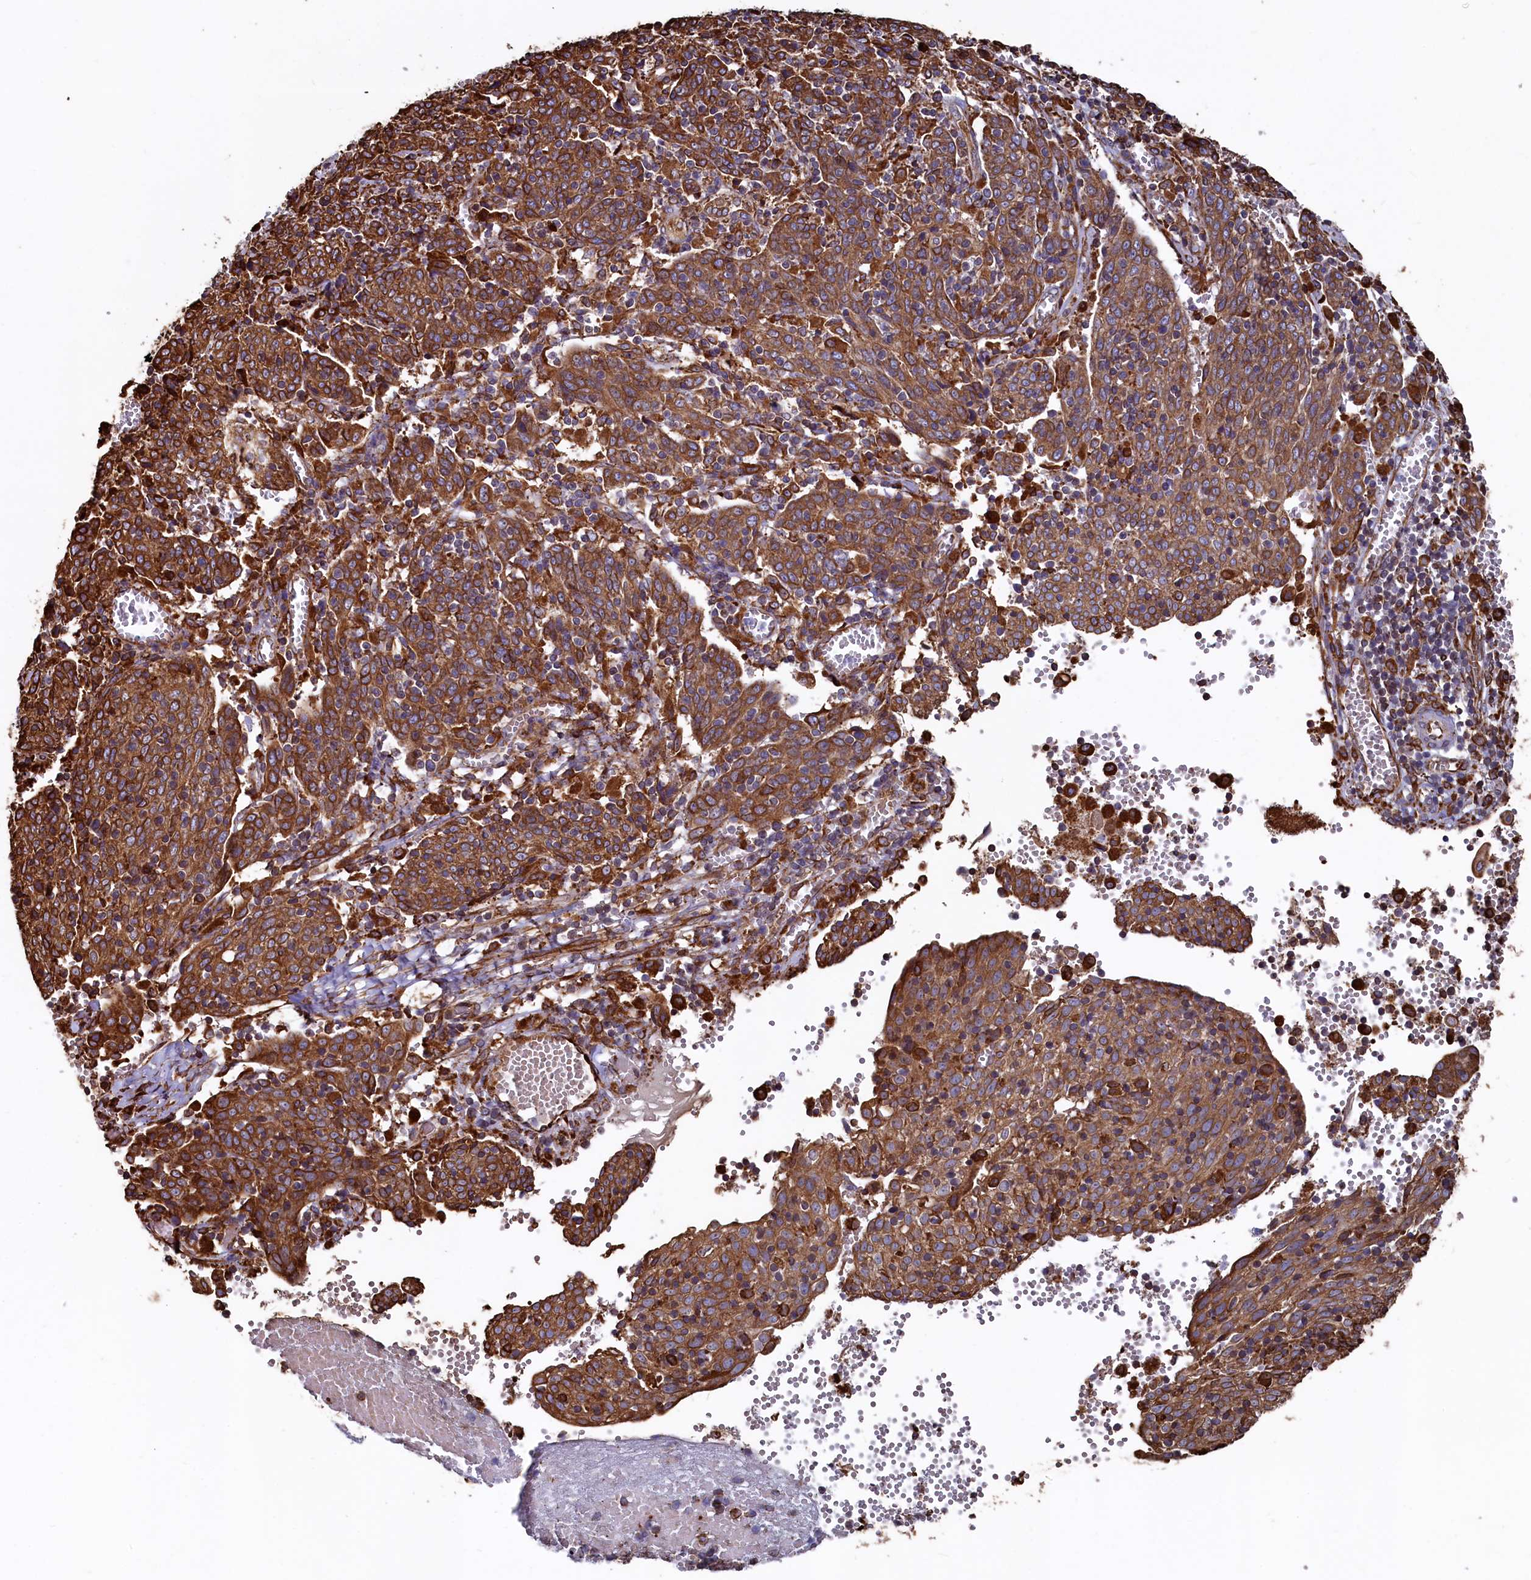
{"staining": {"intensity": "strong", "quantity": ">75%", "location": "cytoplasmic/membranous"}, "tissue": "cervical cancer", "cell_type": "Tumor cells", "image_type": "cancer", "snomed": [{"axis": "morphology", "description": "Squamous cell carcinoma, NOS"}, {"axis": "topography", "description": "Cervix"}], "caption": "This micrograph displays immunohistochemistry (IHC) staining of human cervical cancer, with high strong cytoplasmic/membranous staining in about >75% of tumor cells.", "gene": "NEURL1B", "patient": {"sex": "female", "age": 67}}